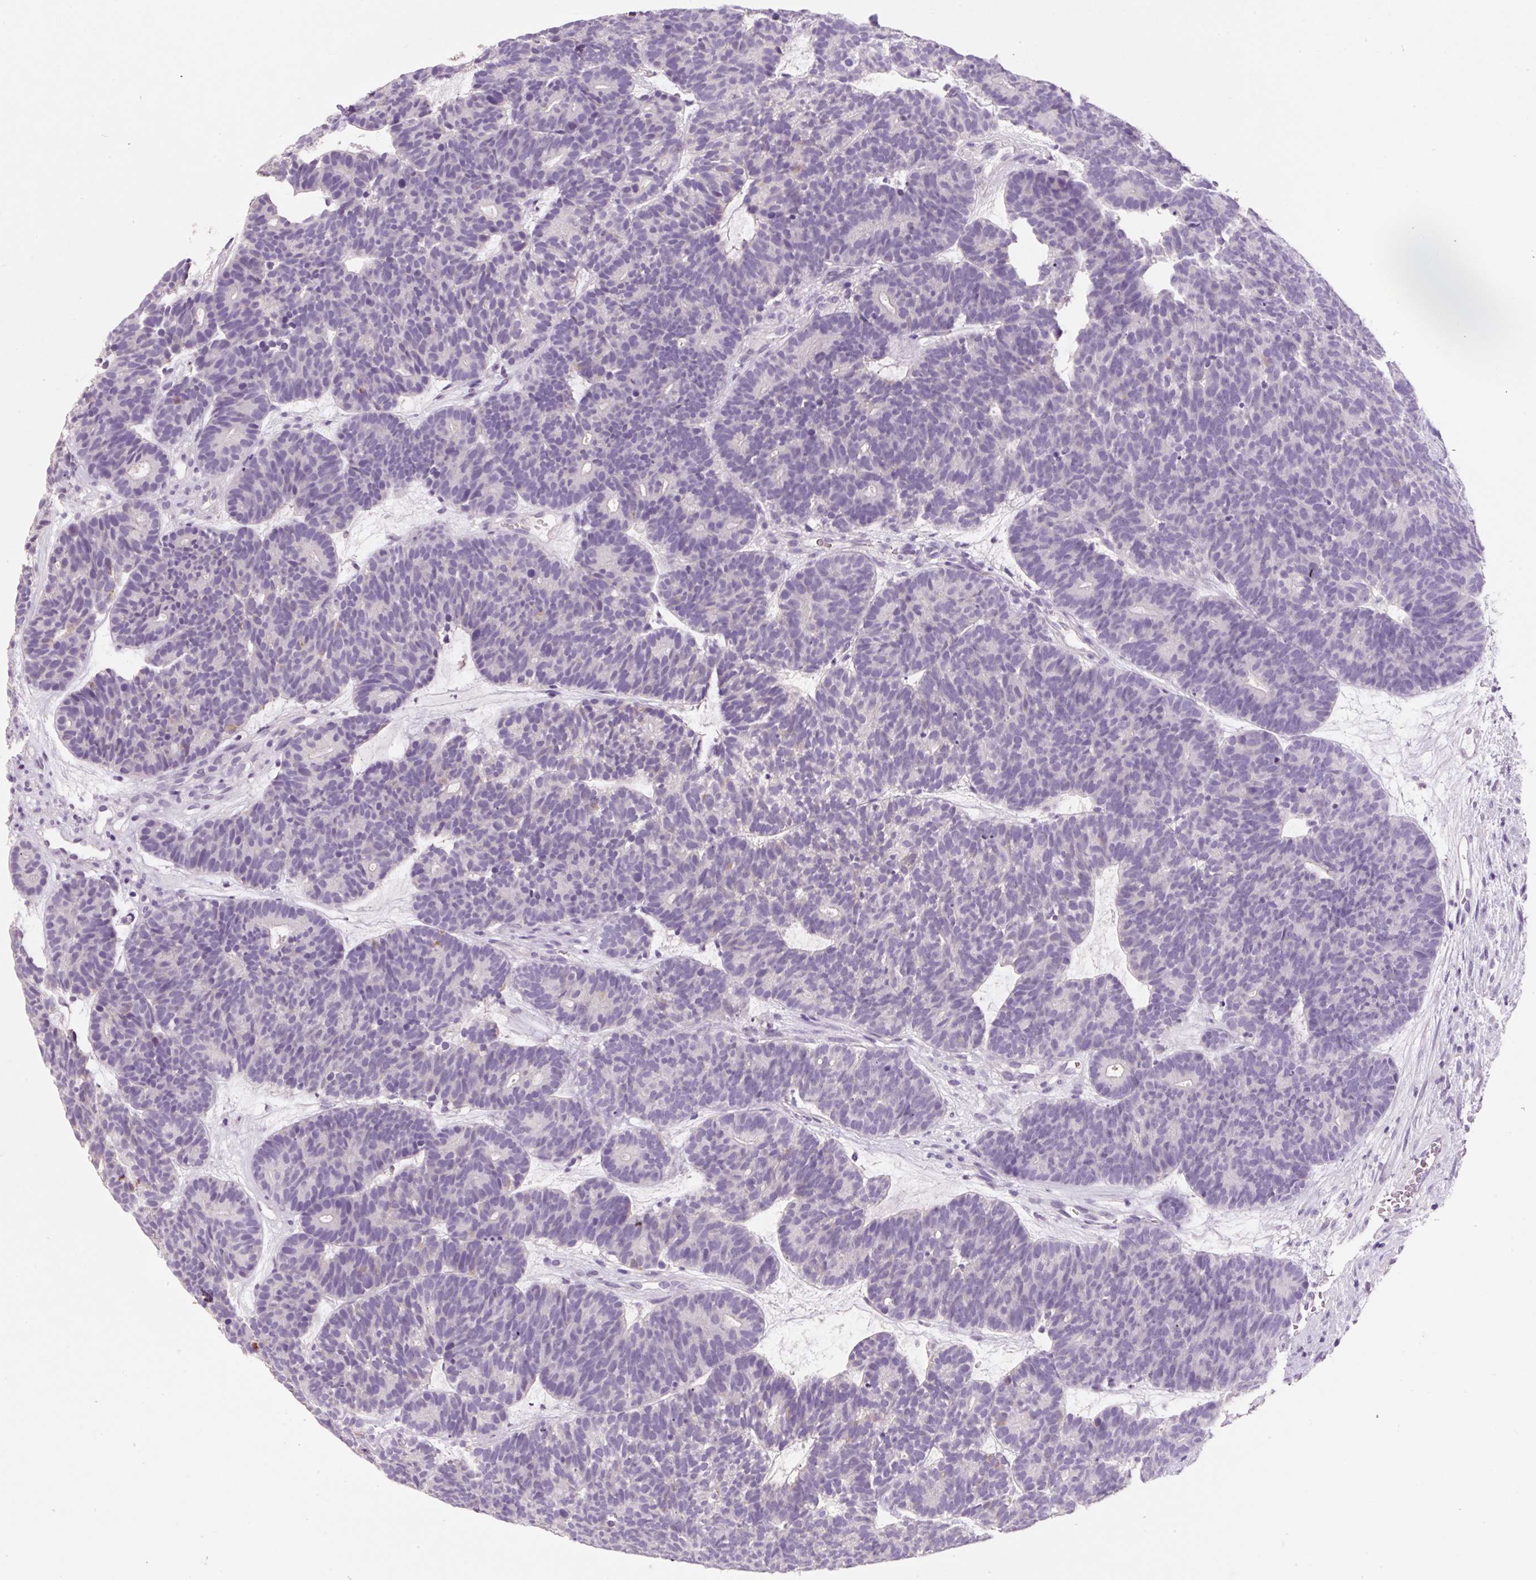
{"staining": {"intensity": "negative", "quantity": "none", "location": "none"}, "tissue": "head and neck cancer", "cell_type": "Tumor cells", "image_type": "cancer", "snomed": [{"axis": "morphology", "description": "Adenocarcinoma, NOS"}, {"axis": "topography", "description": "Head-Neck"}], "caption": "The micrograph demonstrates no significant positivity in tumor cells of head and neck cancer (adenocarcinoma).", "gene": "SYP", "patient": {"sex": "female", "age": 81}}